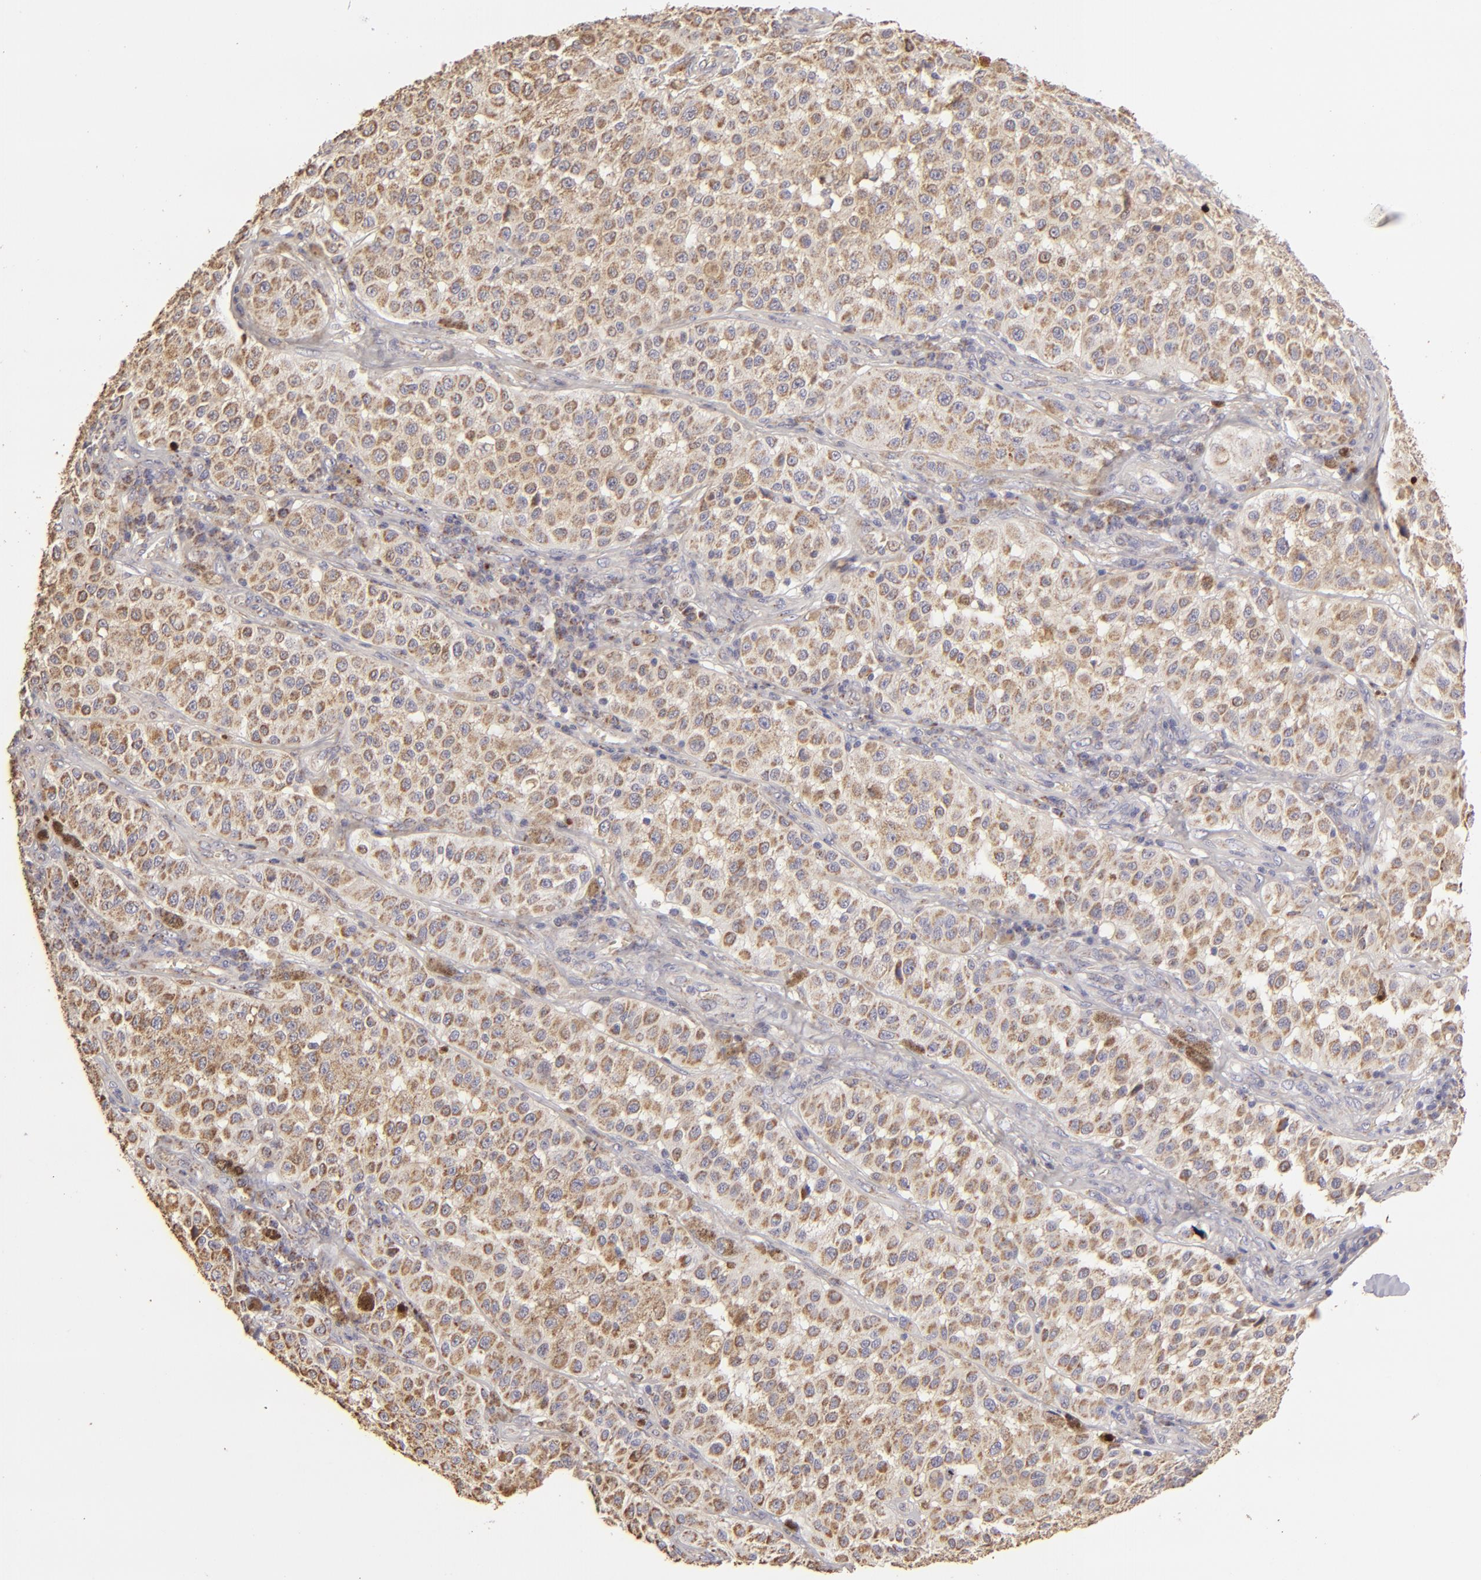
{"staining": {"intensity": "weak", "quantity": ">75%", "location": "cytoplasmic/membranous"}, "tissue": "melanoma", "cell_type": "Tumor cells", "image_type": "cancer", "snomed": [{"axis": "morphology", "description": "Malignant melanoma, NOS"}, {"axis": "topography", "description": "Skin"}], "caption": "Melanoma stained with DAB IHC reveals low levels of weak cytoplasmic/membranous positivity in approximately >75% of tumor cells. Using DAB (brown) and hematoxylin (blue) stains, captured at high magnification using brightfield microscopy.", "gene": "CFB", "patient": {"sex": "female", "age": 64}}